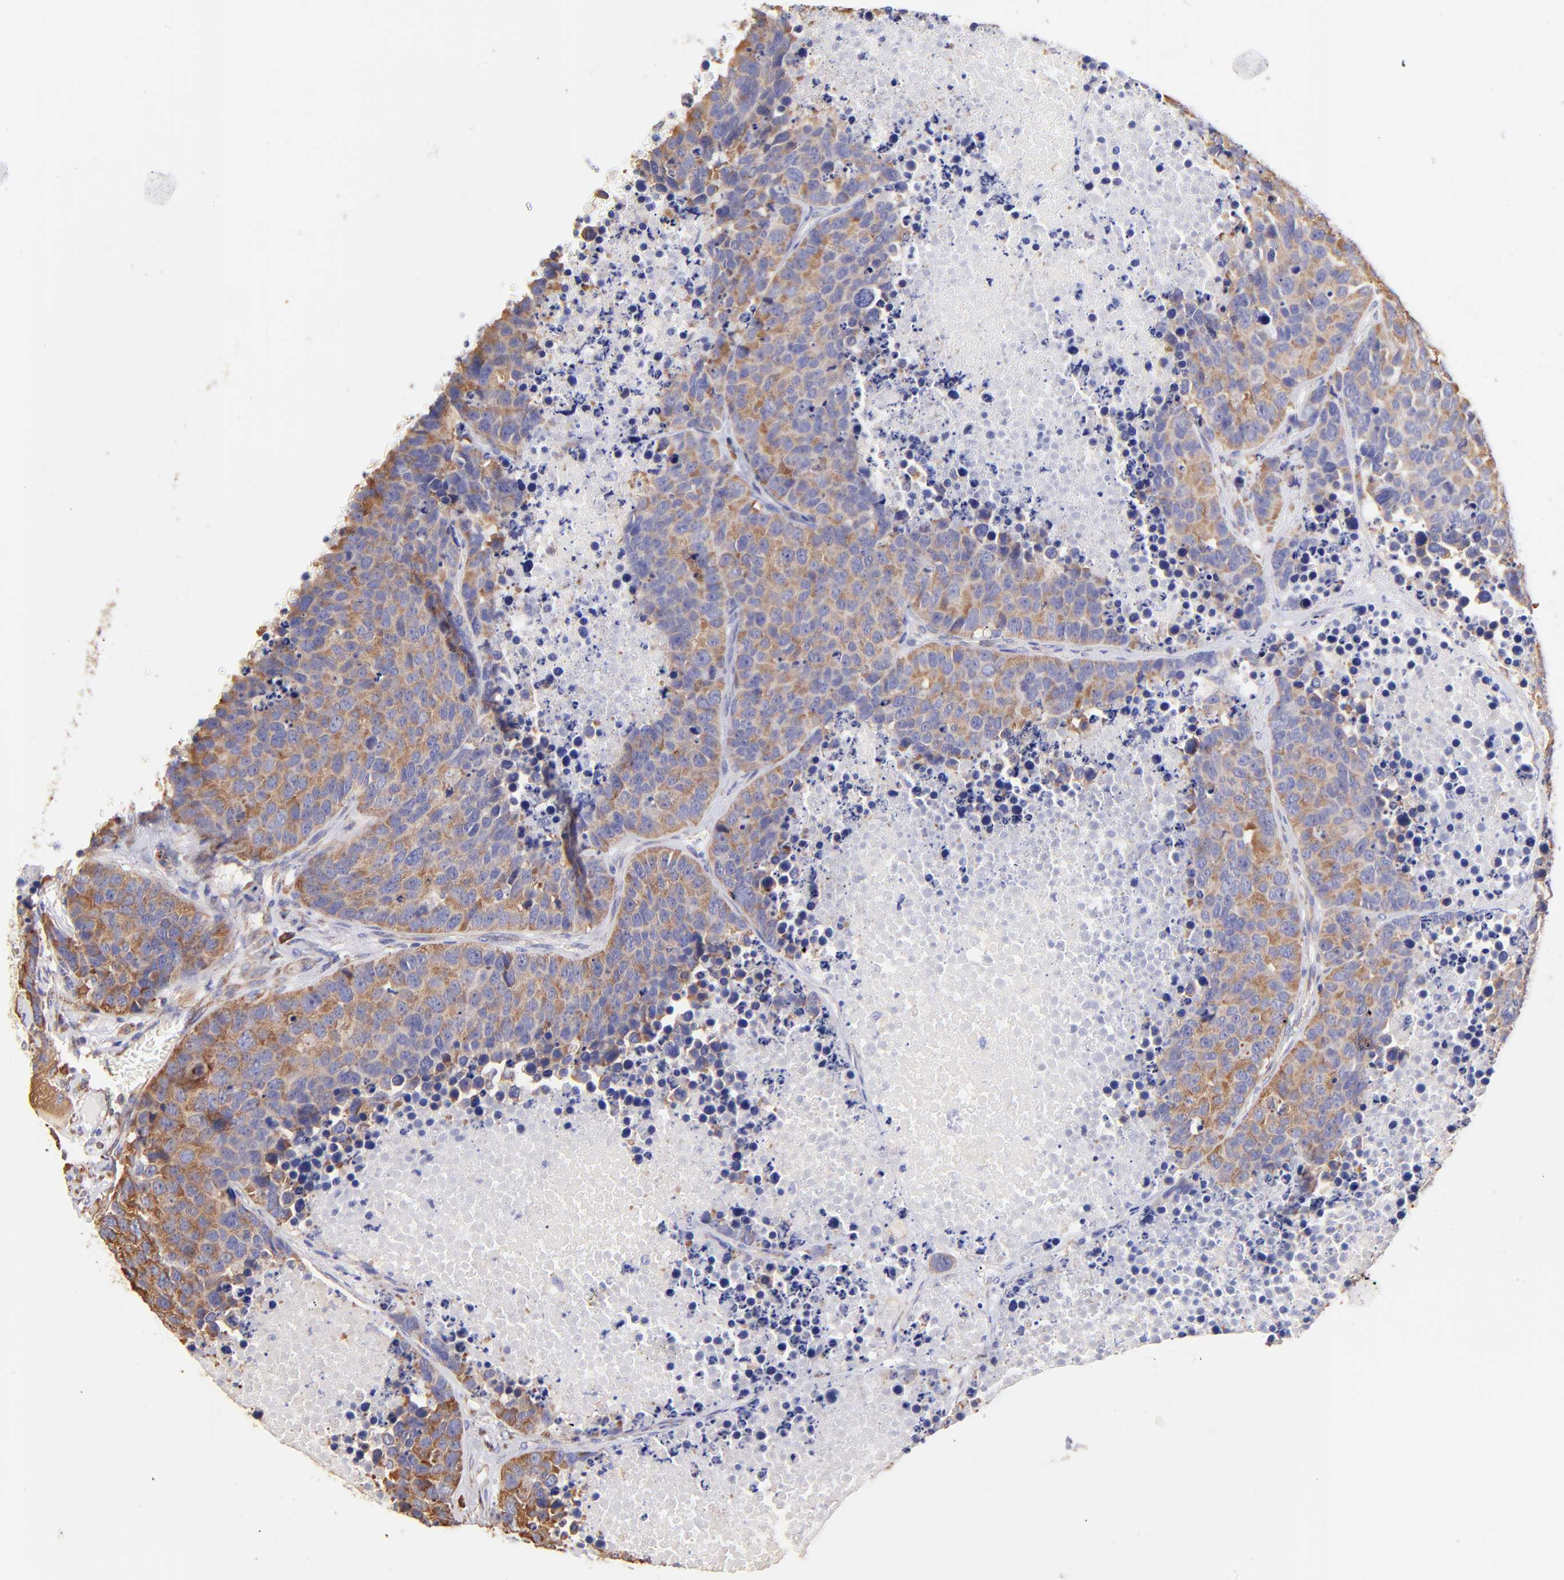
{"staining": {"intensity": "moderate", "quantity": ">75%", "location": "cytoplasmic/membranous"}, "tissue": "carcinoid", "cell_type": "Tumor cells", "image_type": "cancer", "snomed": [{"axis": "morphology", "description": "Carcinoid, malignant, NOS"}, {"axis": "topography", "description": "Lung"}], "caption": "The immunohistochemical stain shows moderate cytoplasmic/membranous staining in tumor cells of malignant carcinoid tissue. The staining was performed using DAB (3,3'-diaminobenzidine) to visualize the protein expression in brown, while the nuclei were stained in blue with hematoxylin (Magnification: 20x).", "gene": "RPL30", "patient": {"sex": "male", "age": 60}}